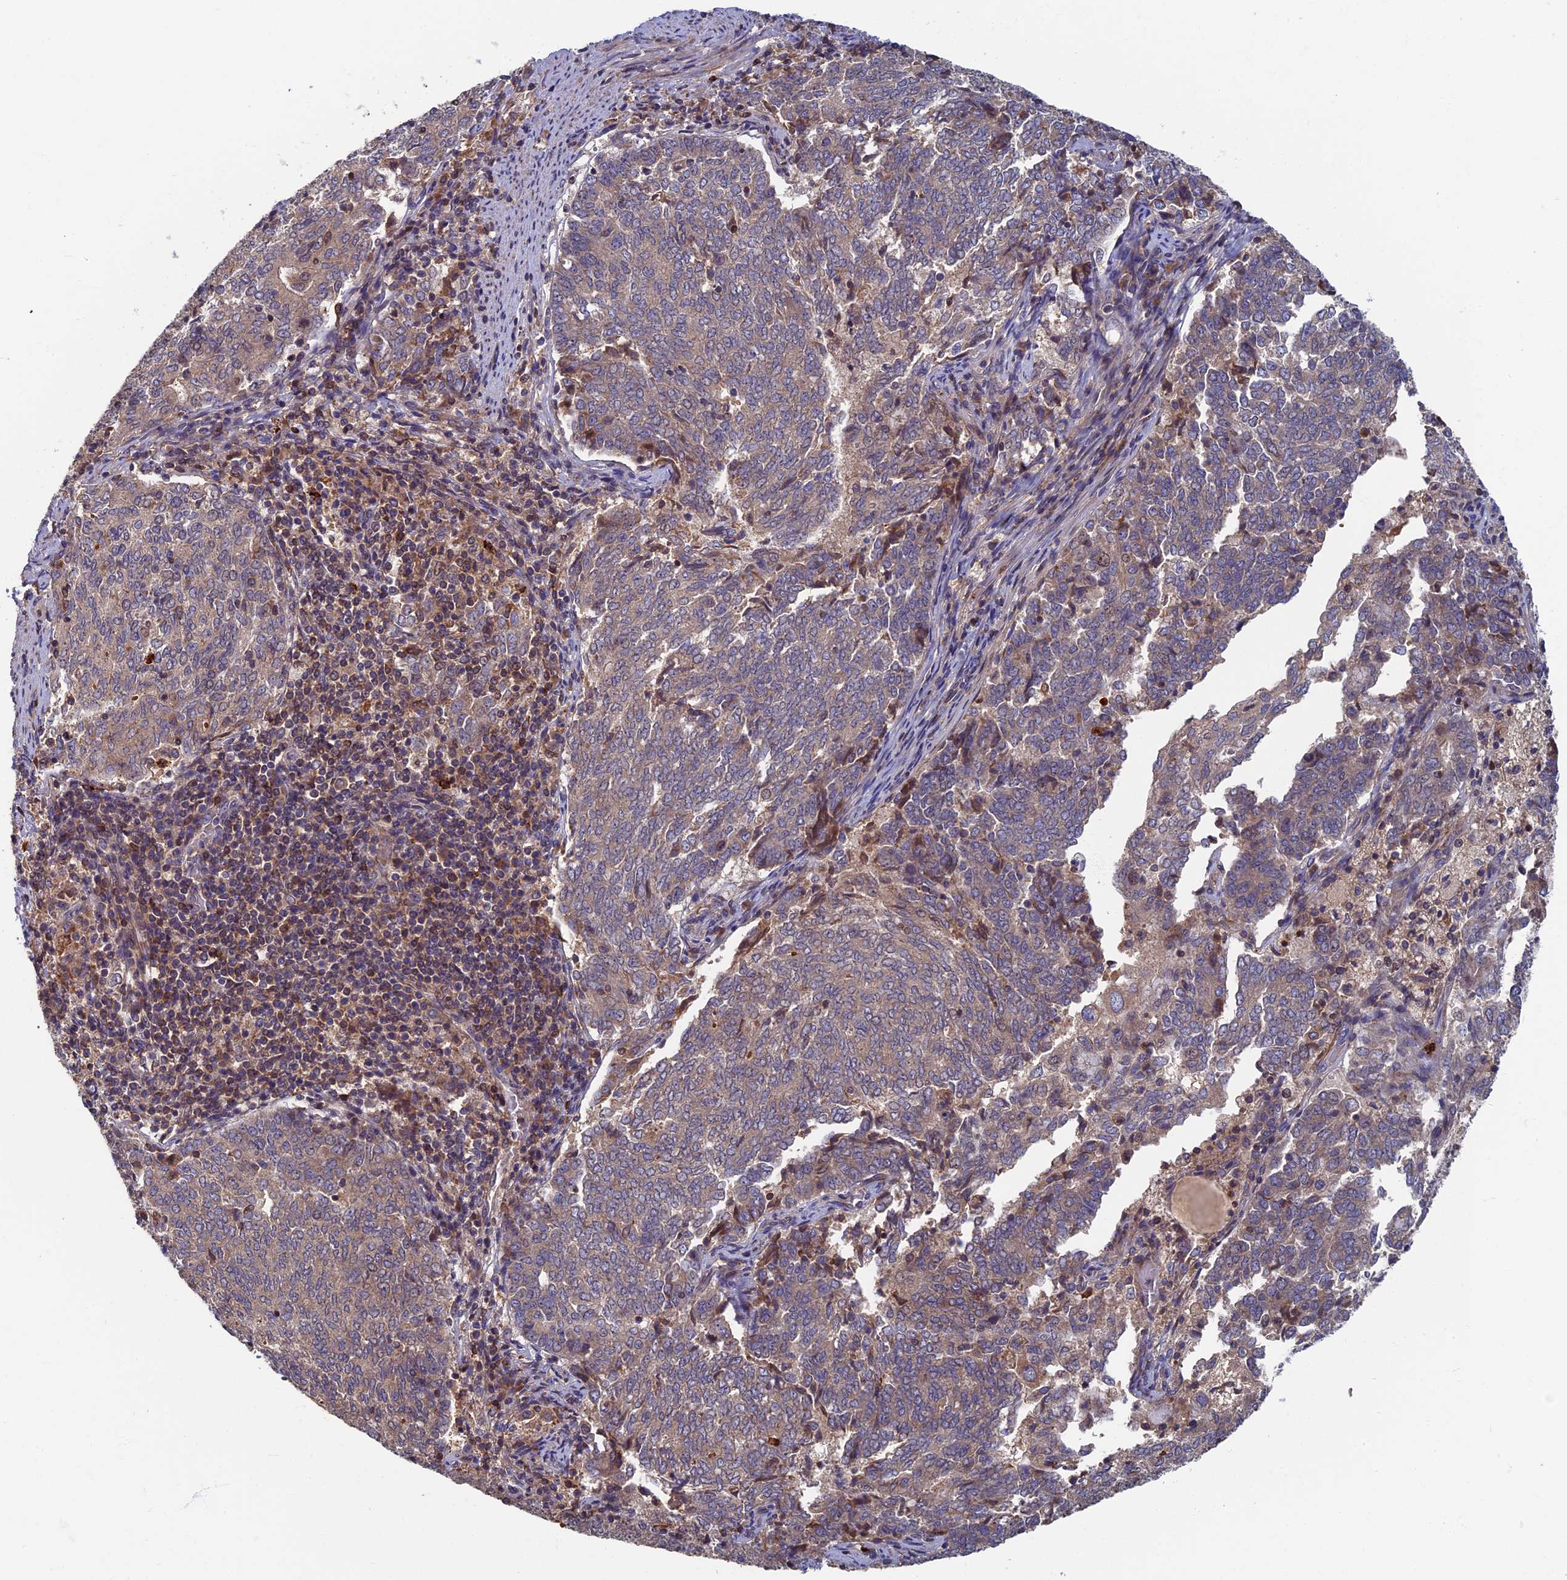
{"staining": {"intensity": "moderate", "quantity": ">75%", "location": "cytoplasmic/membranous"}, "tissue": "endometrial cancer", "cell_type": "Tumor cells", "image_type": "cancer", "snomed": [{"axis": "morphology", "description": "Adenocarcinoma, NOS"}, {"axis": "topography", "description": "Endometrium"}], "caption": "A medium amount of moderate cytoplasmic/membranous staining is appreciated in about >75% of tumor cells in endometrial cancer (adenocarcinoma) tissue.", "gene": "TNK2", "patient": {"sex": "female", "age": 80}}